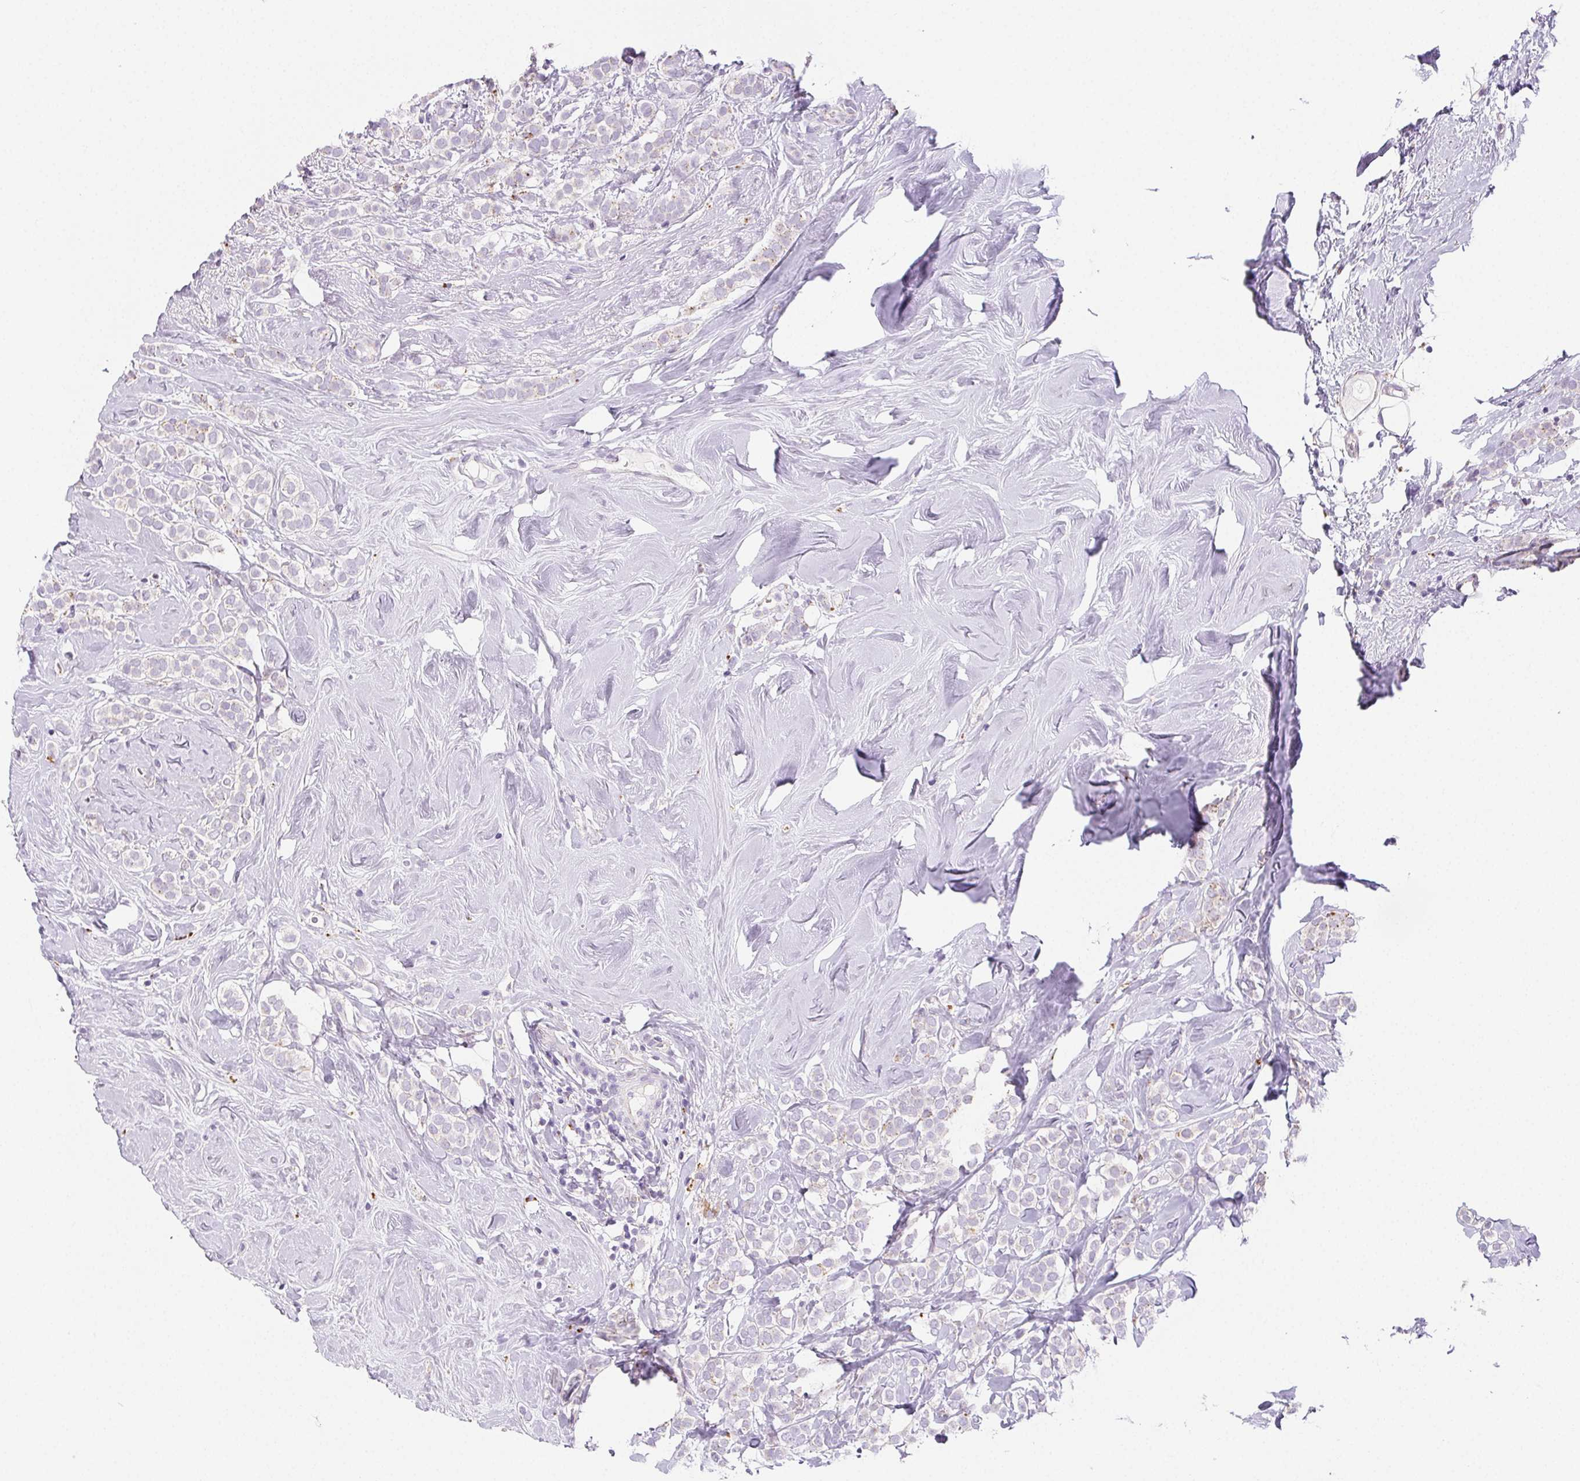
{"staining": {"intensity": "negative", "quantity": "none", "location": "none"}, "tissue": "breast cancer", "cell_type": "Tumor cells", "image_type": "cancer", "snomed": [{"axis": "morphology", "description": "Lobular carcinoma"}, {"axis": "topography", "description": "Breast"}], "caption": "A photomicrograph of breast cancer (lobular carcinoma) stained for a protein exhibits no brown staining in tumor cells.", "gene": "LIPA", "patient": {"sex": "female", "age": 49}}